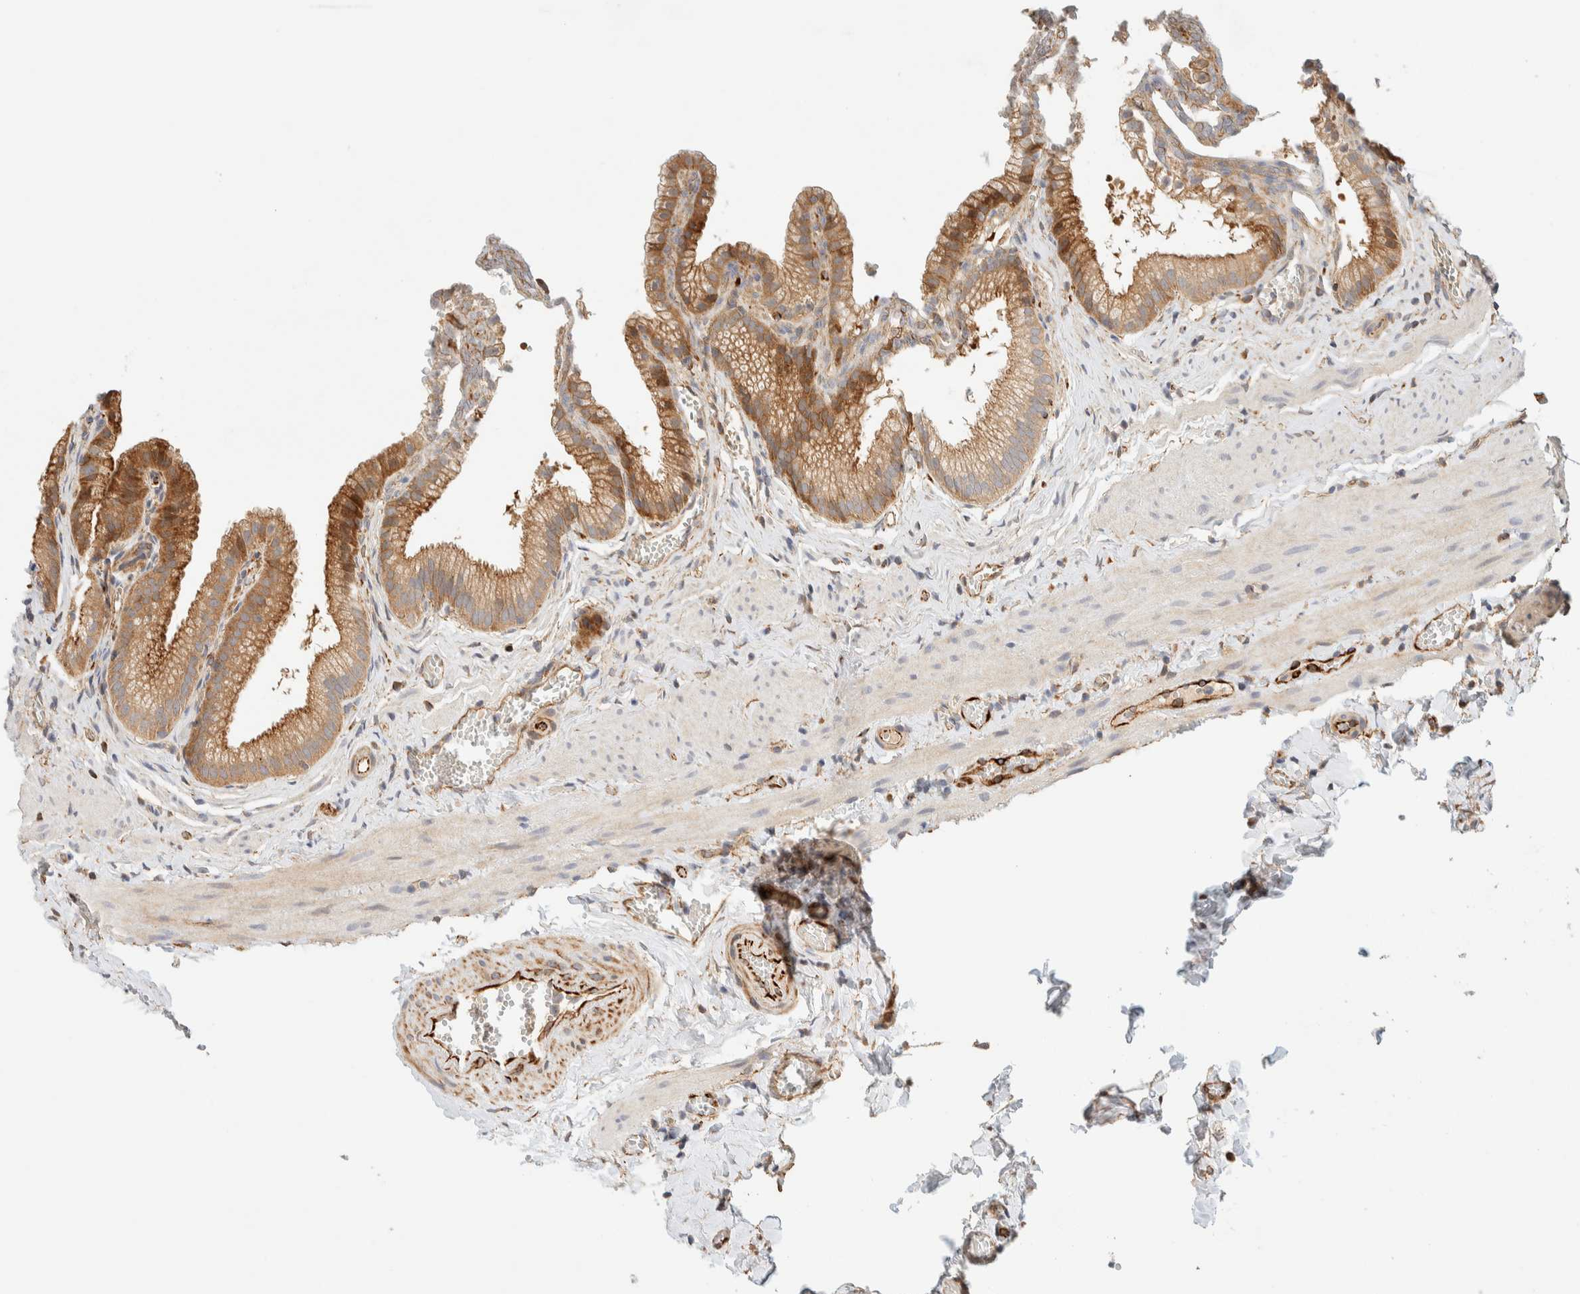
{"staining": {"intensity": "moderate", "quantity": ">75%", "location": "cytoplasmic/membranous"}, "tissue": "gallbladder", "cell_type": "Glandular cells", "image_type": "normal", "snomed": [{"axis": "morphology", "description": "Normal tissue, NOS"}, {"axis": "topography", "description": "Gallbladder"}], "caption": "Protein staining of normal gallbladder demonstrates moderate cytoplasmic/membranous staining in about >75% of glandular cells.", "gene": "FAT1", "patient": {"sex": "male", "age": 38}}